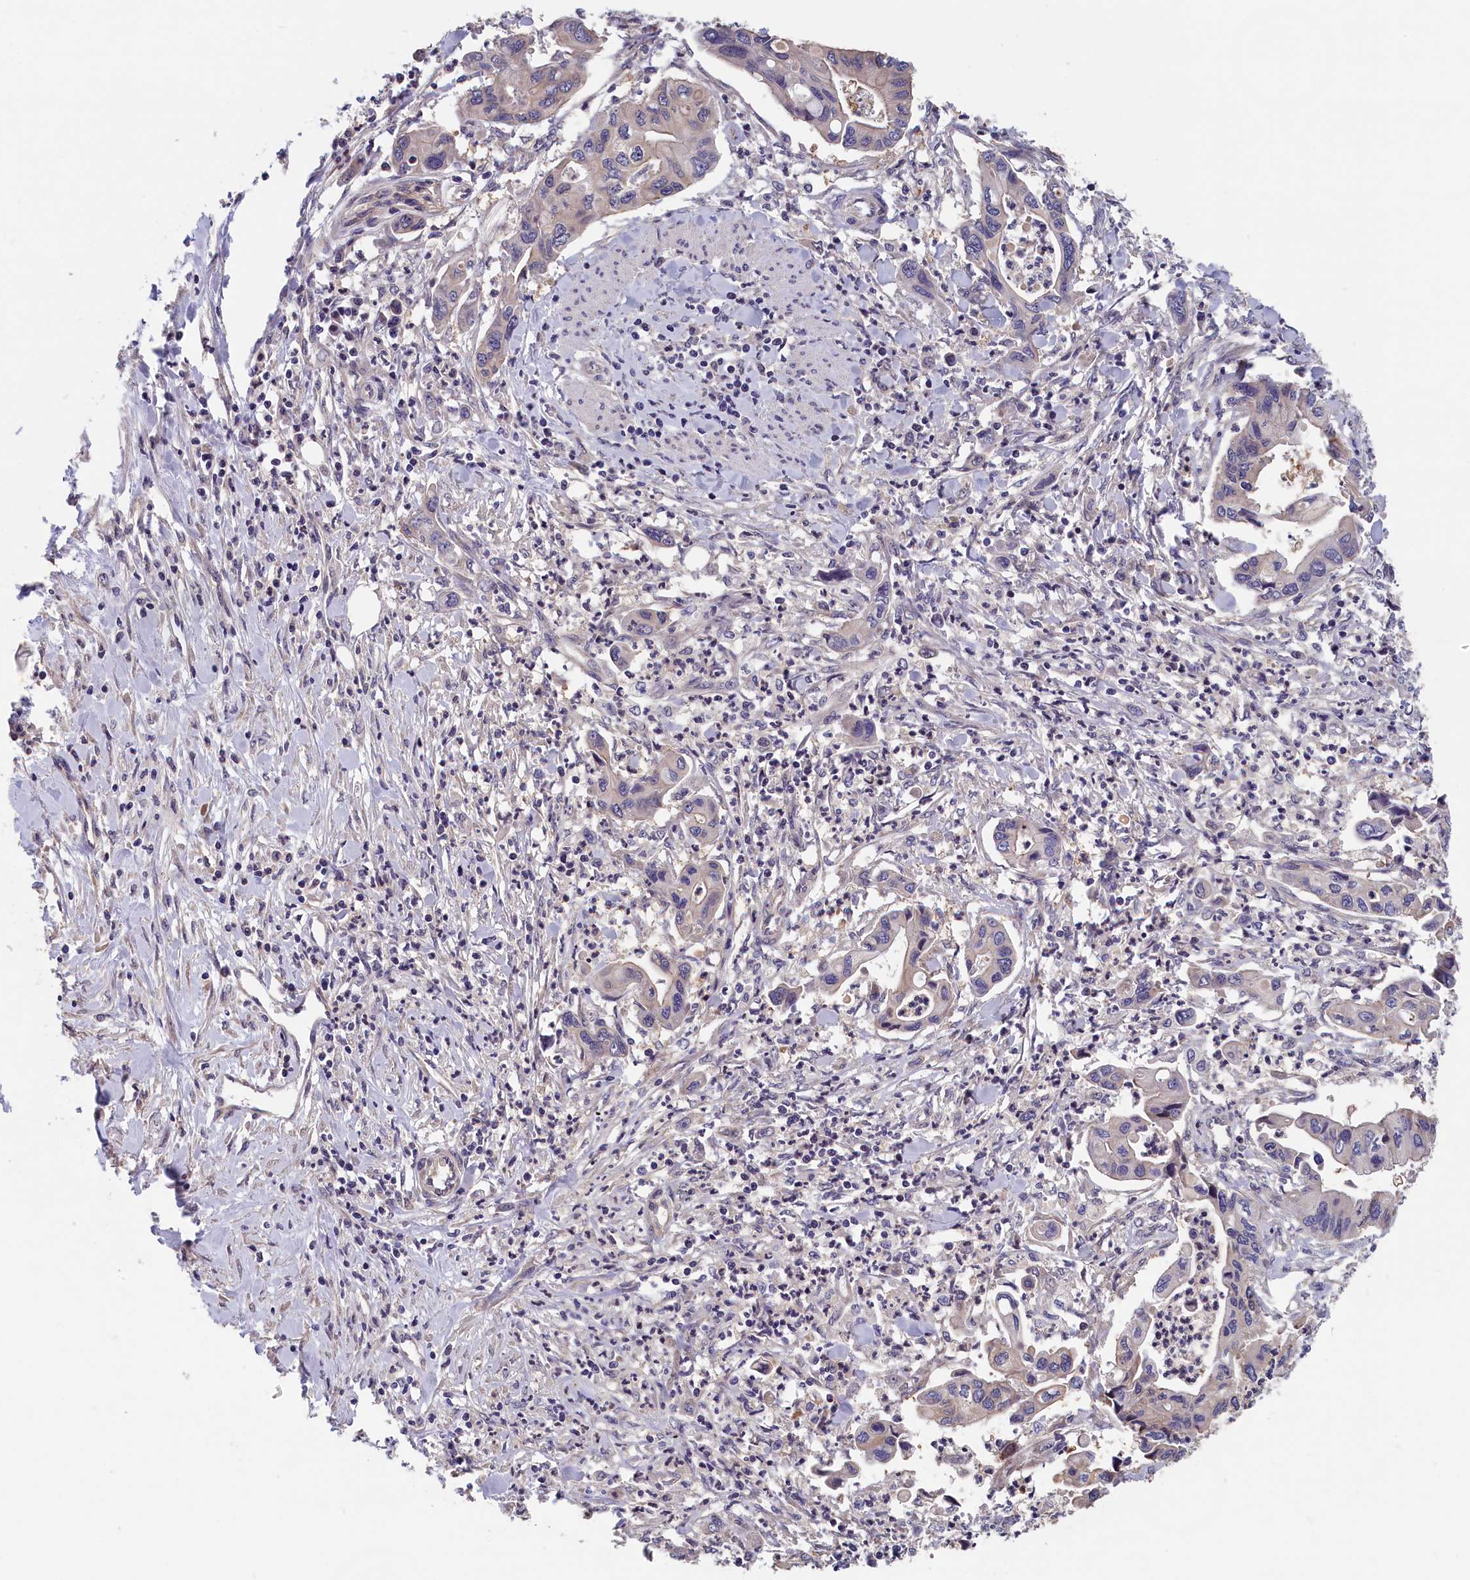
{"staining": {"intensity": "weak", "quantity": "25%-75%", "location": "cytoplasmic/membranous"}, "tissue": "pancreatic cancer", "cell_type": "Tumor cells", "image_type": "cancer", "snomed": [{"axis": "morphology", "description": "Adenocarcinoma, NOS"}, {"axis": "topography", "description": "Pancreas"}], "caption": "Weak cytoplasmic/membranous expression is present in approximately 25%-75% of tumor cells in adenocarcinoma (pancreatic).", "gene": "TMEM116", "patient": {"sex": "female", "age": 50}}